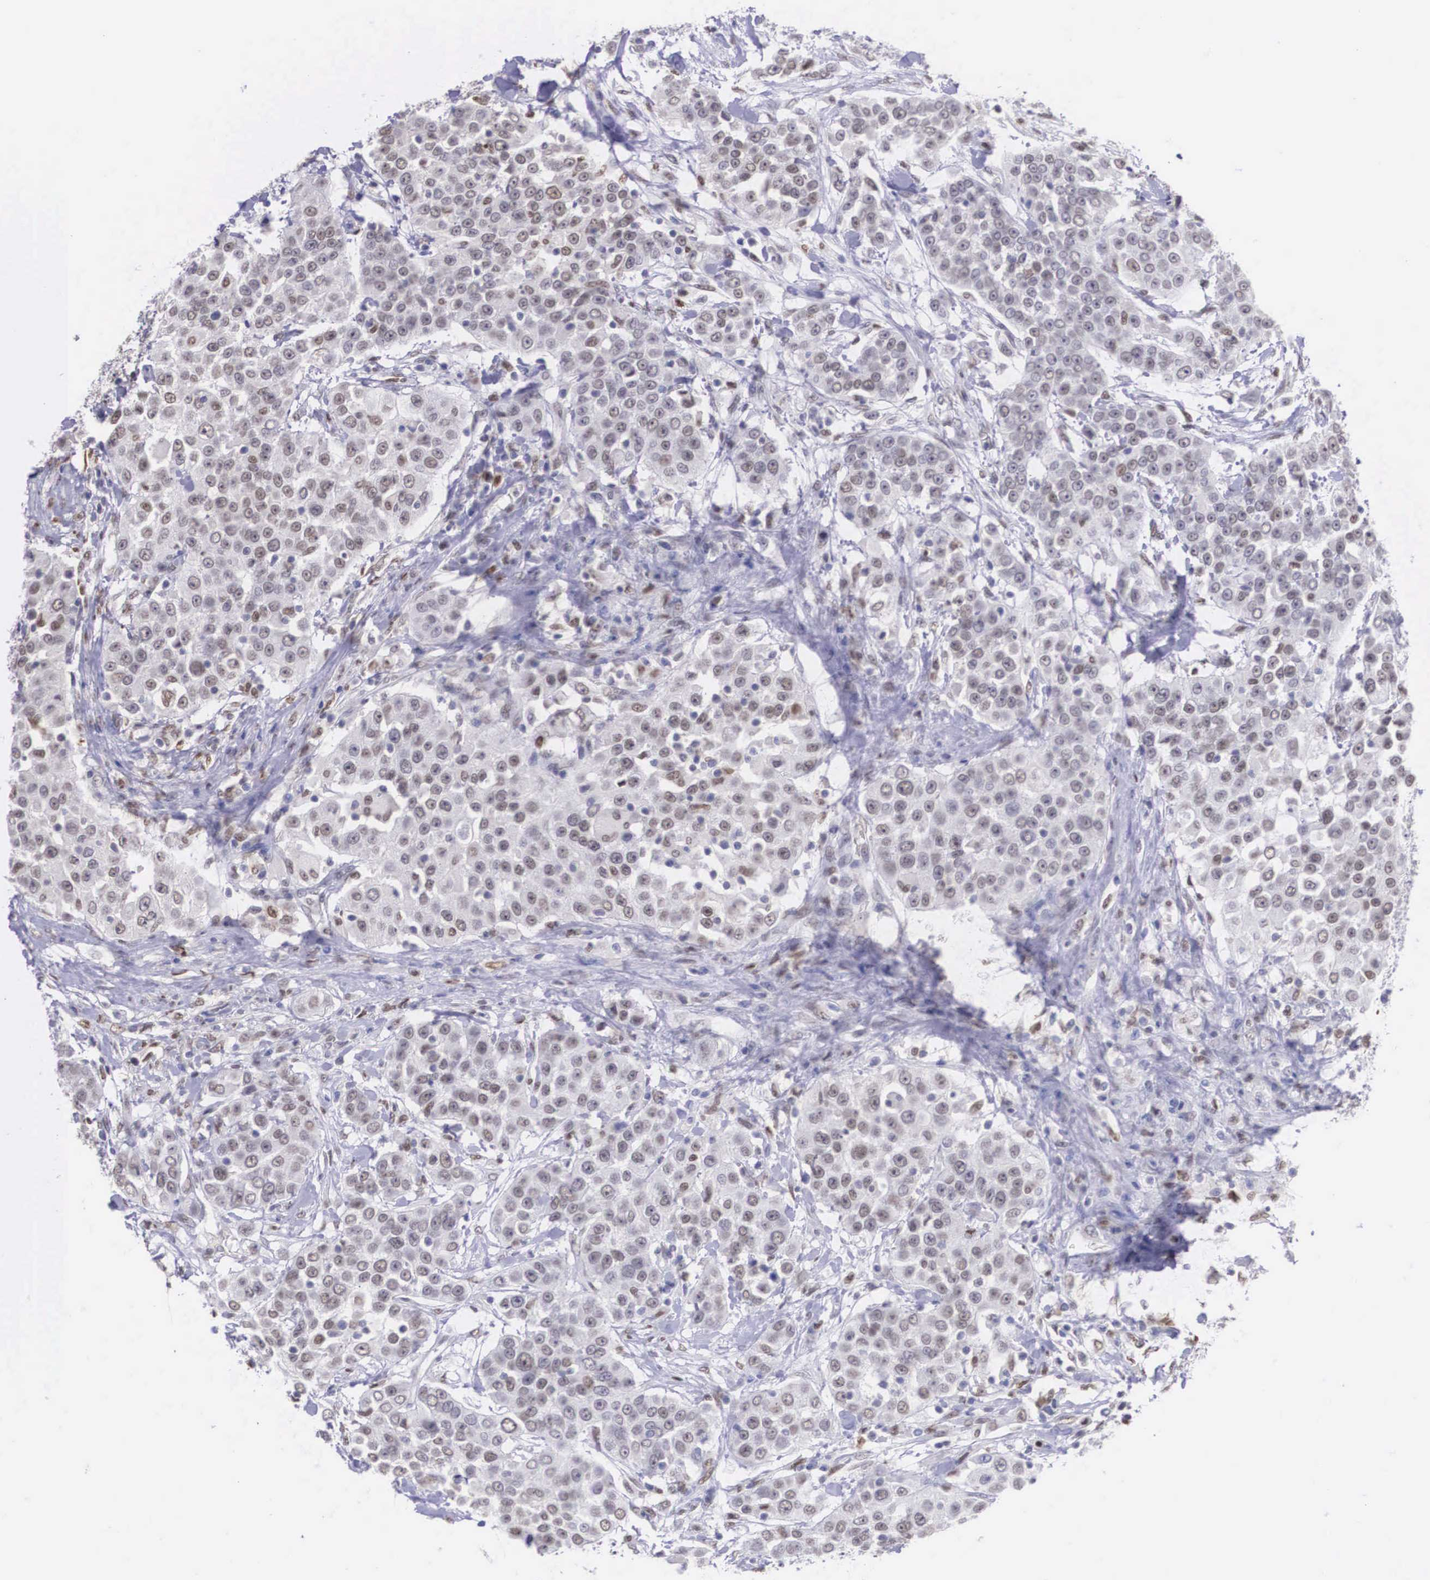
{"staining": {"intensity": "weak", "quantity": "25%-75%", "location": "nuclear"}, "tissue": "urothelial cancer", "cell_type": "Tumor cells", "image_type": "cancer", "snomed": [{"axis": "morphology", "description": "Urothelial carcinoma, High grade"}, {"axis": "topography", "description": "Urinary bladder"}], "caption": "Immunohistochemical staining of urothelial cancer shows low levels of weak nuclear protein positivity in approximately 25%-75% of tumor cells. (Stains: DAB (3,3'-diaminobenzidine) in brown, nuclei in blue, Microscopy: brightfield microscopy at high magnification).", "gene": "ETV6", "patient": {"sex": "female", "age": 80}}